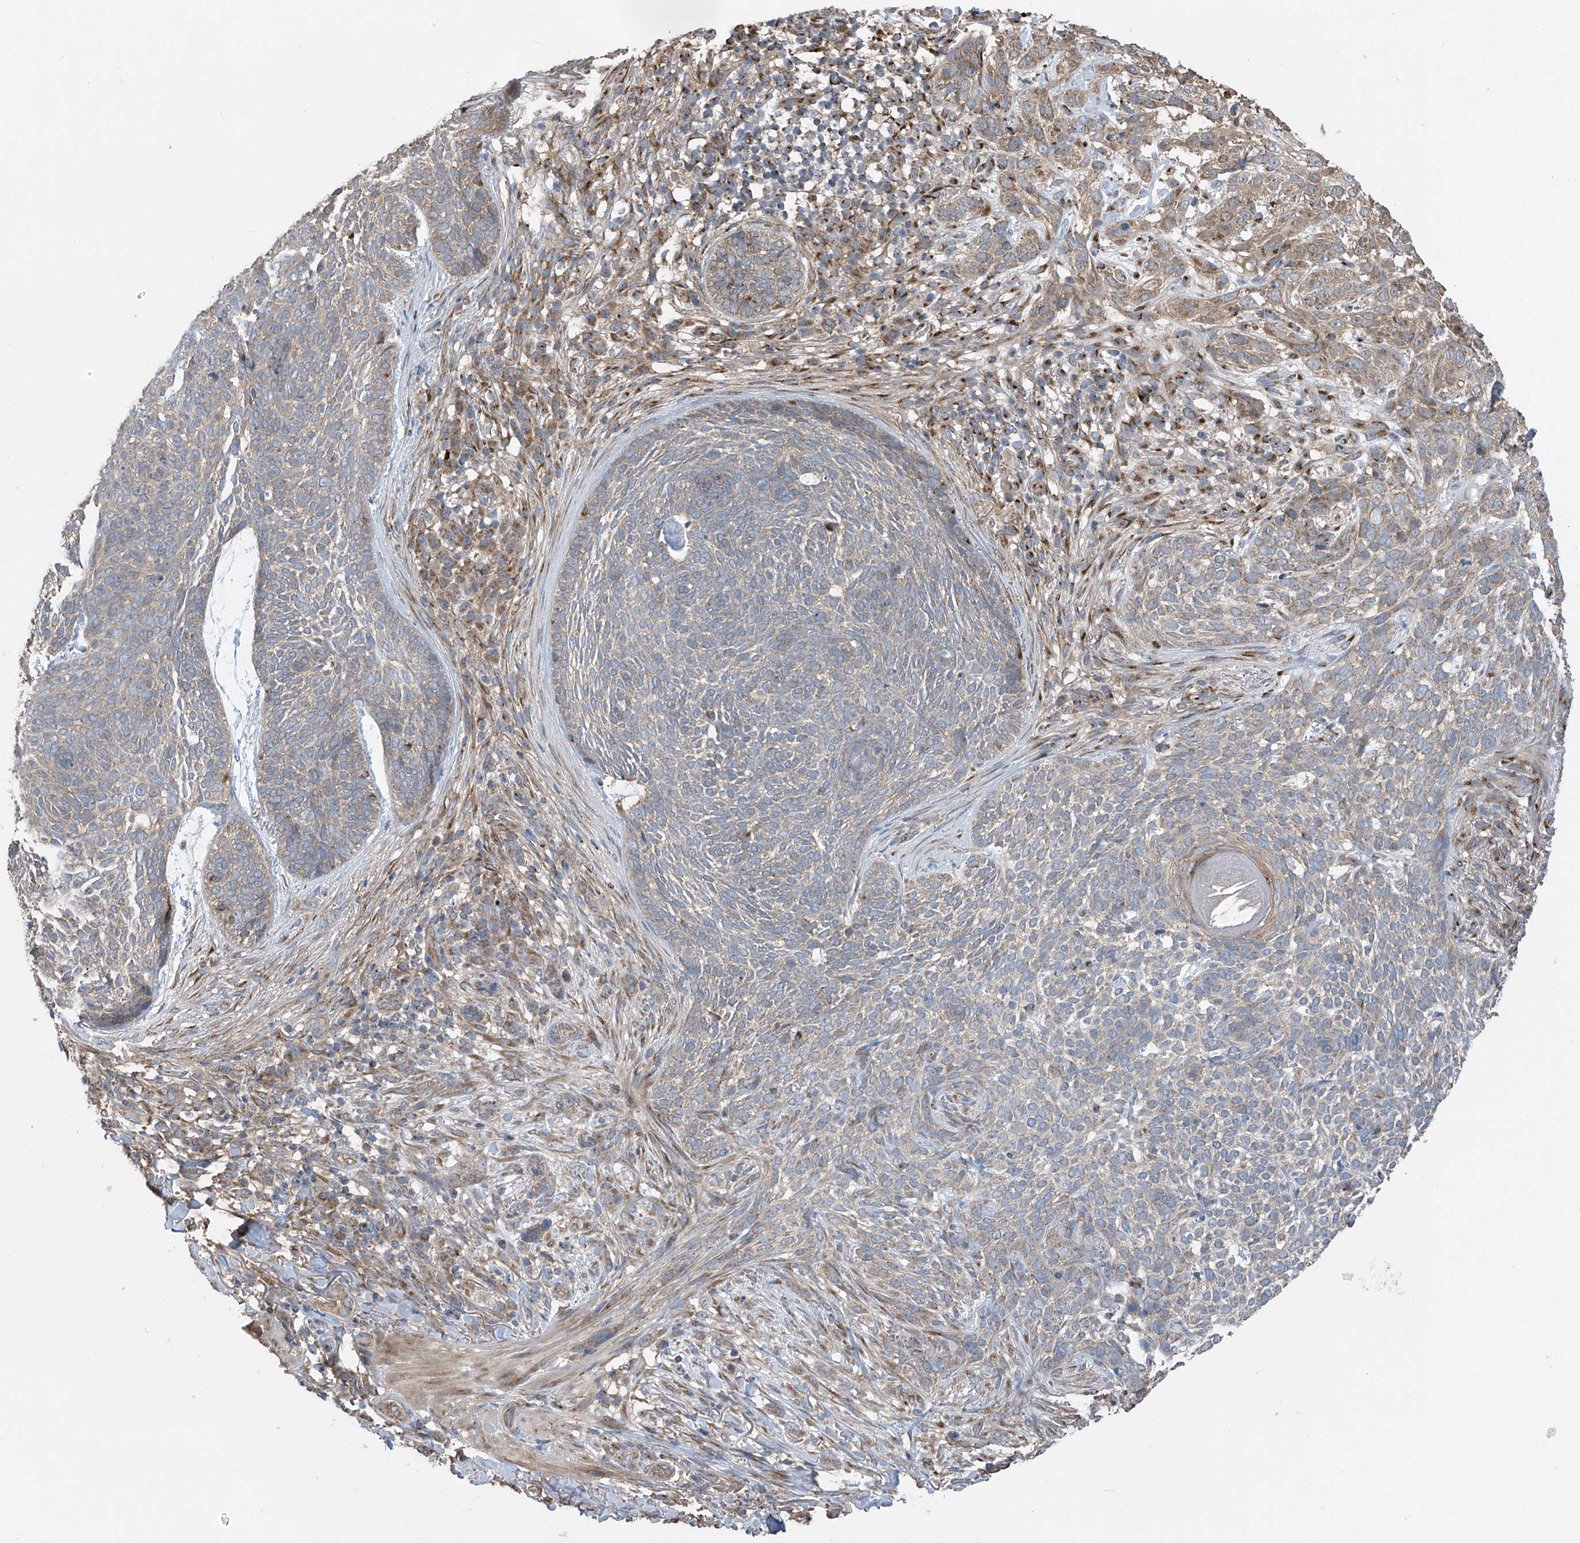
{"staining": {"intensity": "weak", "quantity": "25%-75%", "location": "cytoplasmic/membranous"}, "tissue": "skin cancer", "cell_type": "Tumor cells", "image_type": "cancer", "snomed": [{"axis": "morphology", "description": "Basal cell carcinoma"}, {"axis": "topography", "description": "Skin"}], "caption": "Protein expression by immunohistochemistry exhibits weak cytoplasmic/membranous positivity in about 25%-75% of tumor cells in skin basal cell carcinoma.", "gene": "PNPT1", "patient": {"sex": "female", "age": 64}}